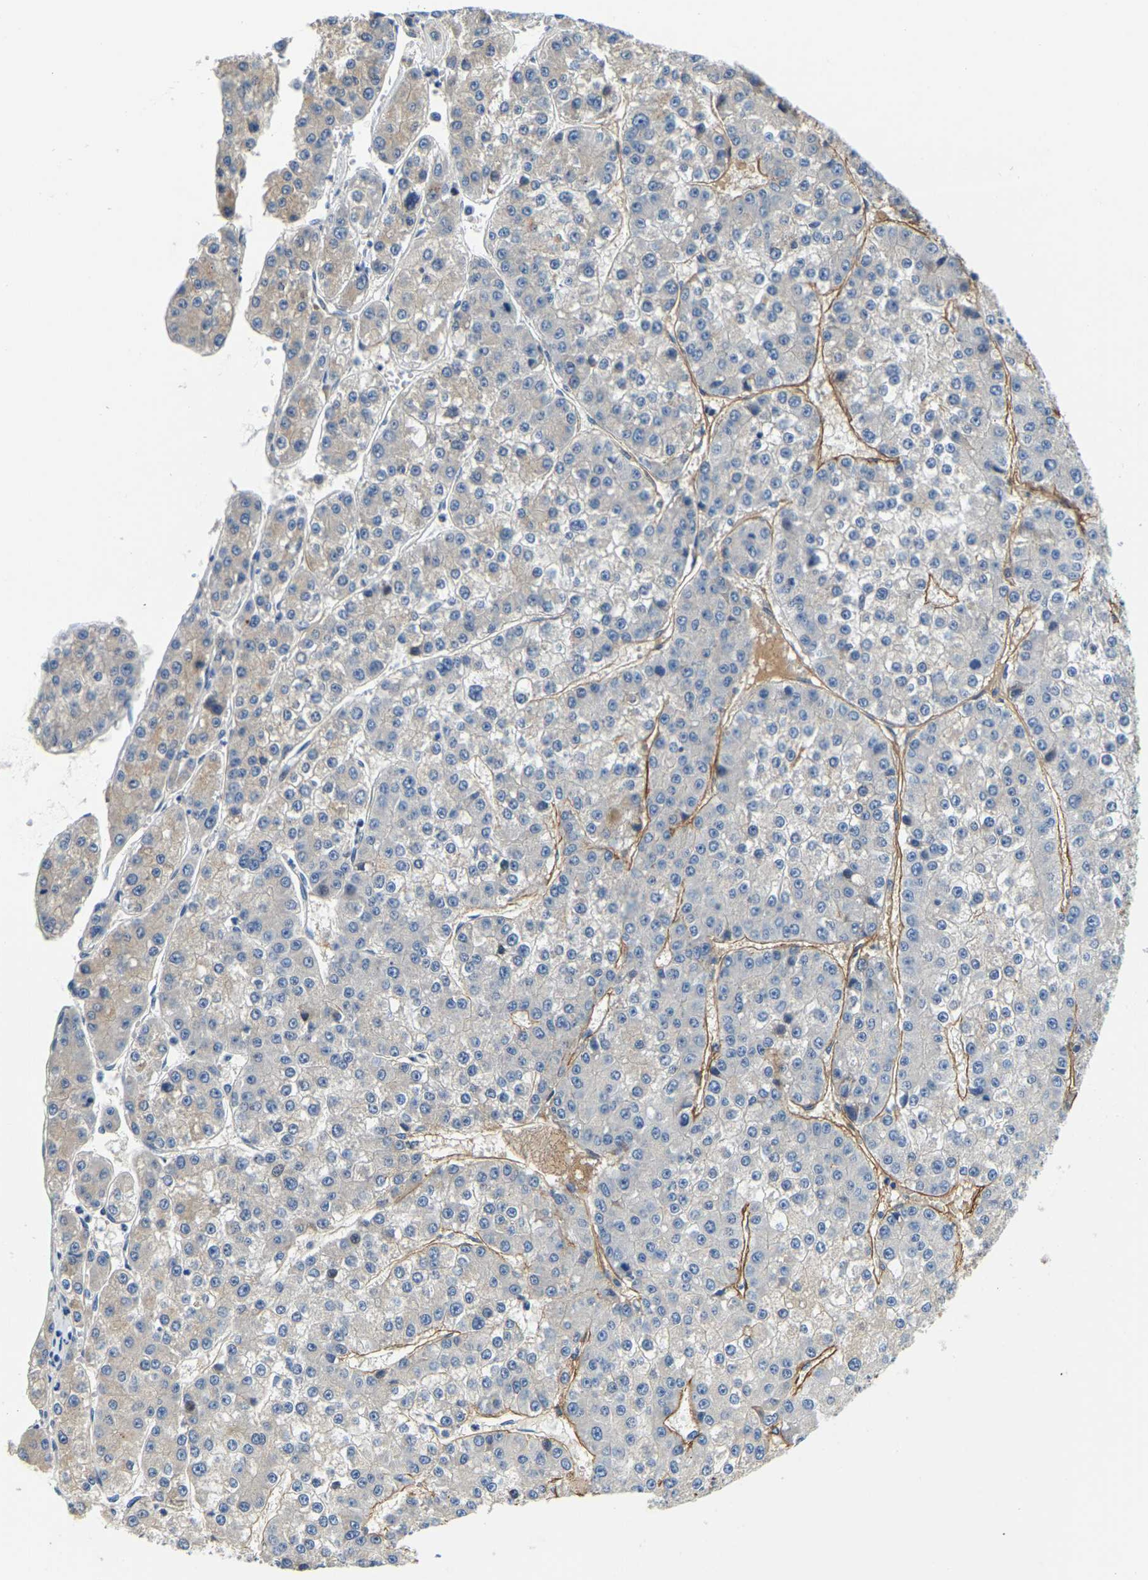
{"staining": {"intensity": "negative", "quantity": "none", "location": "none"}, "tissue": "liver cancer", "cell_type": "Tumor cells", "image_type": "cancer", "snomed": [{"axis": "morphology", "description": "Carcinoma, Hepatocellular, NOS"}, {"axis": "topography", "description": "Liver"}], "caption": "Micrograph shows no protein expression in tumor cells of liver cancer (hepatocellular carcinoma) tissue. Brightfield microscopy of IHC stained with DAB (3,3'-diaminobenzidine) (brown) and hematoxylin (blue), captured at high magnification.", "gene": "LIAS", "patient": {"sex": "female", "age": 73}}